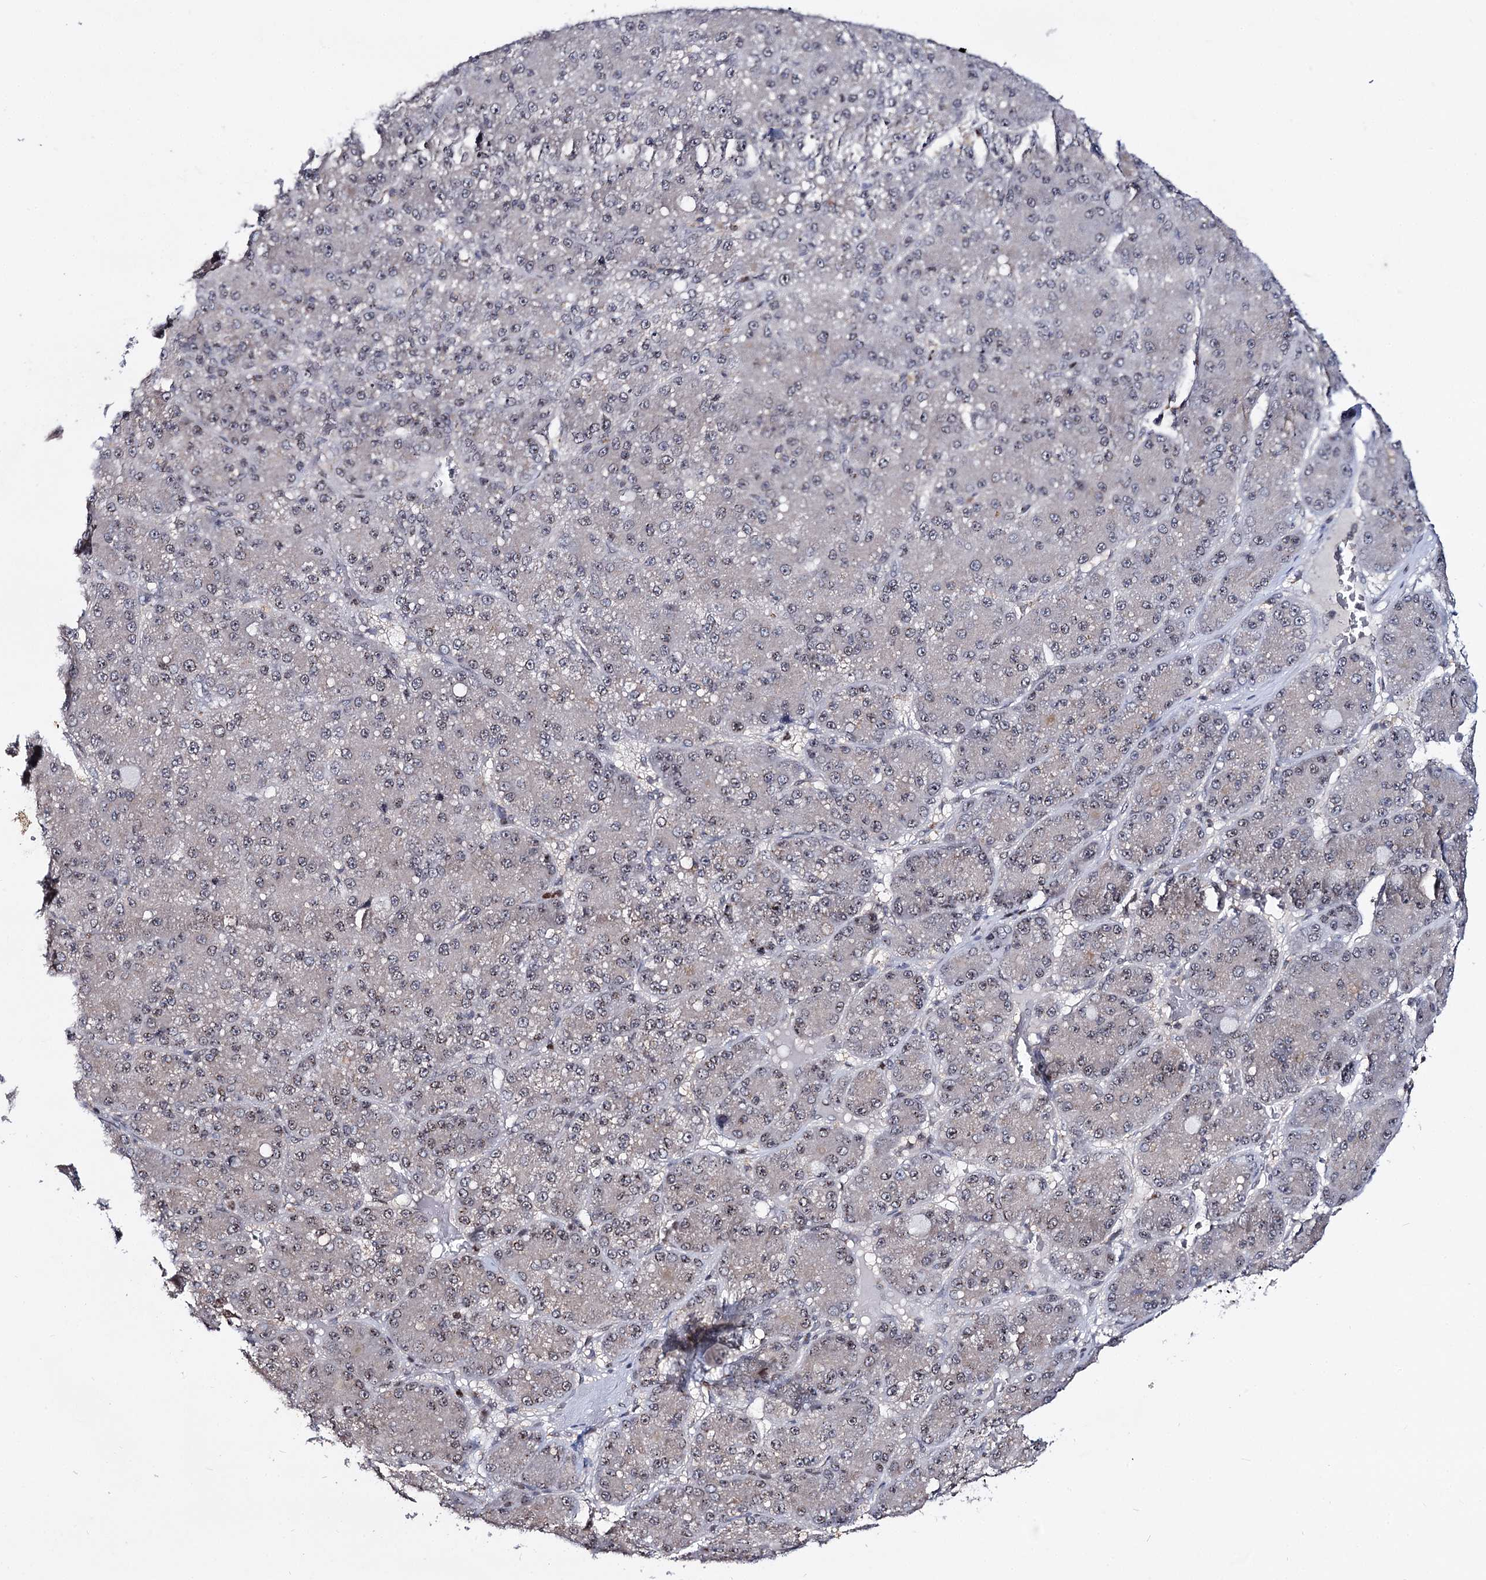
{"staining": {"intensity": "weak", "quantity": "25%-75%", "location": "nuclear"}, "tissue": "liver cancer", "cell_type": "Tumor cells", "image_type": "cancer", "snomed": [{"axis": "morphology", "description": "Carcinoma, Hepatocellular, NOS"}, {"axis": "topography", "description": "Liver"}], "caption": "Liver hepatocellular carcinoma stained with immunohistochemistry (IHC) displays weak nuclear expression in about 25%-75% of tumor cells.", "gene": "SMCHD1", "patient": {"sex": "male", "age": 67}}